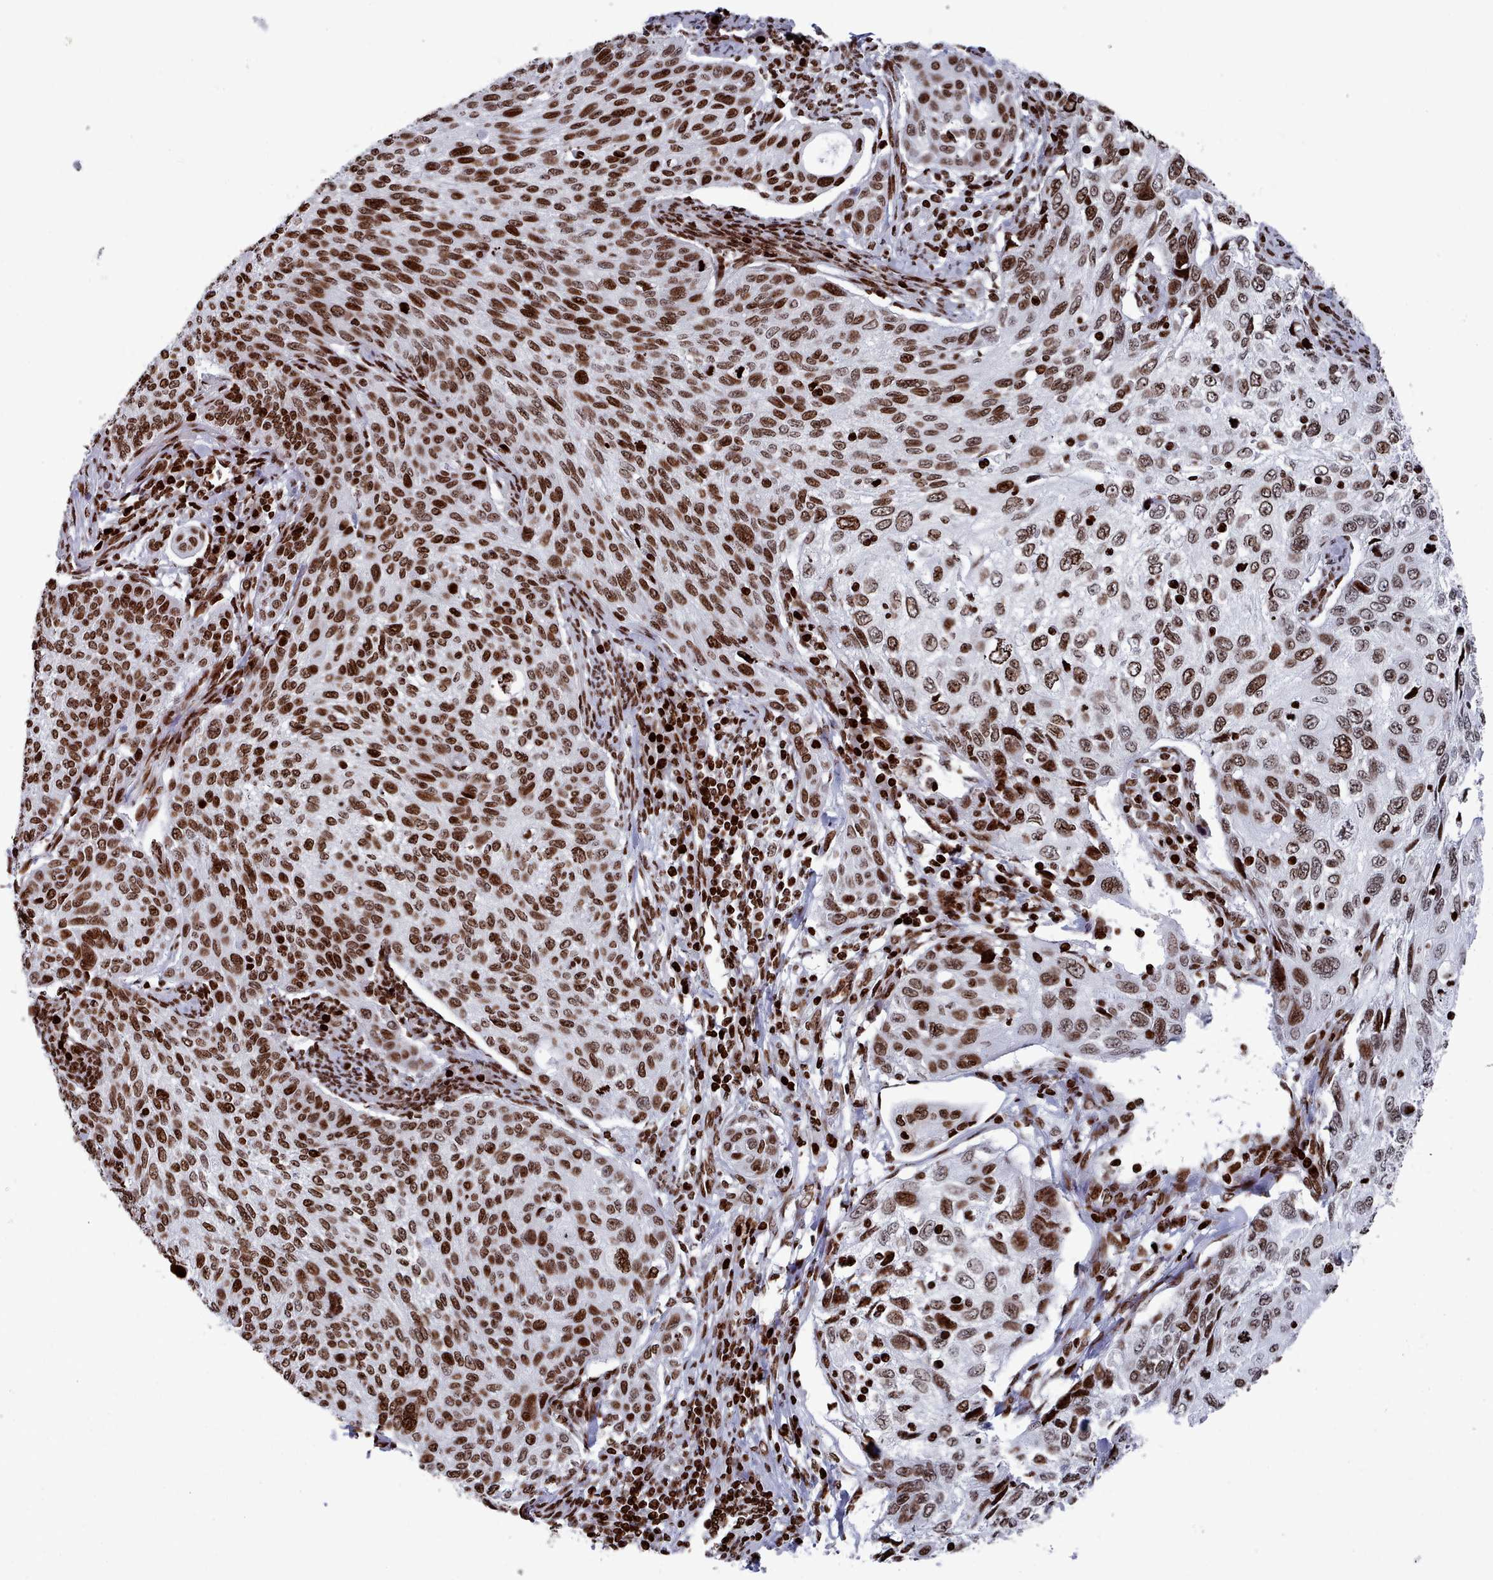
{"staining": {"intensity": "strong", "quantity": ">75%", "location": "nuclear"}, "tissue": "cervical cancer", "cell_type": "Tumor cells", "image_type": "cancer", "snomed": [{"axis": "morphology", "description": "Squamous cell carcinoma, NOS"}, {"axis": "topography", "description": "Cervix"}], "caption": "The photomicrograph displays immunohistochemical staining of squamous cell carcinoma (cervical). There is strong nuclear staining is appreciated in about >75% of tumor cells.", "gene": "PCDHB12", "patient": {"sex": "female", "age": 70}}